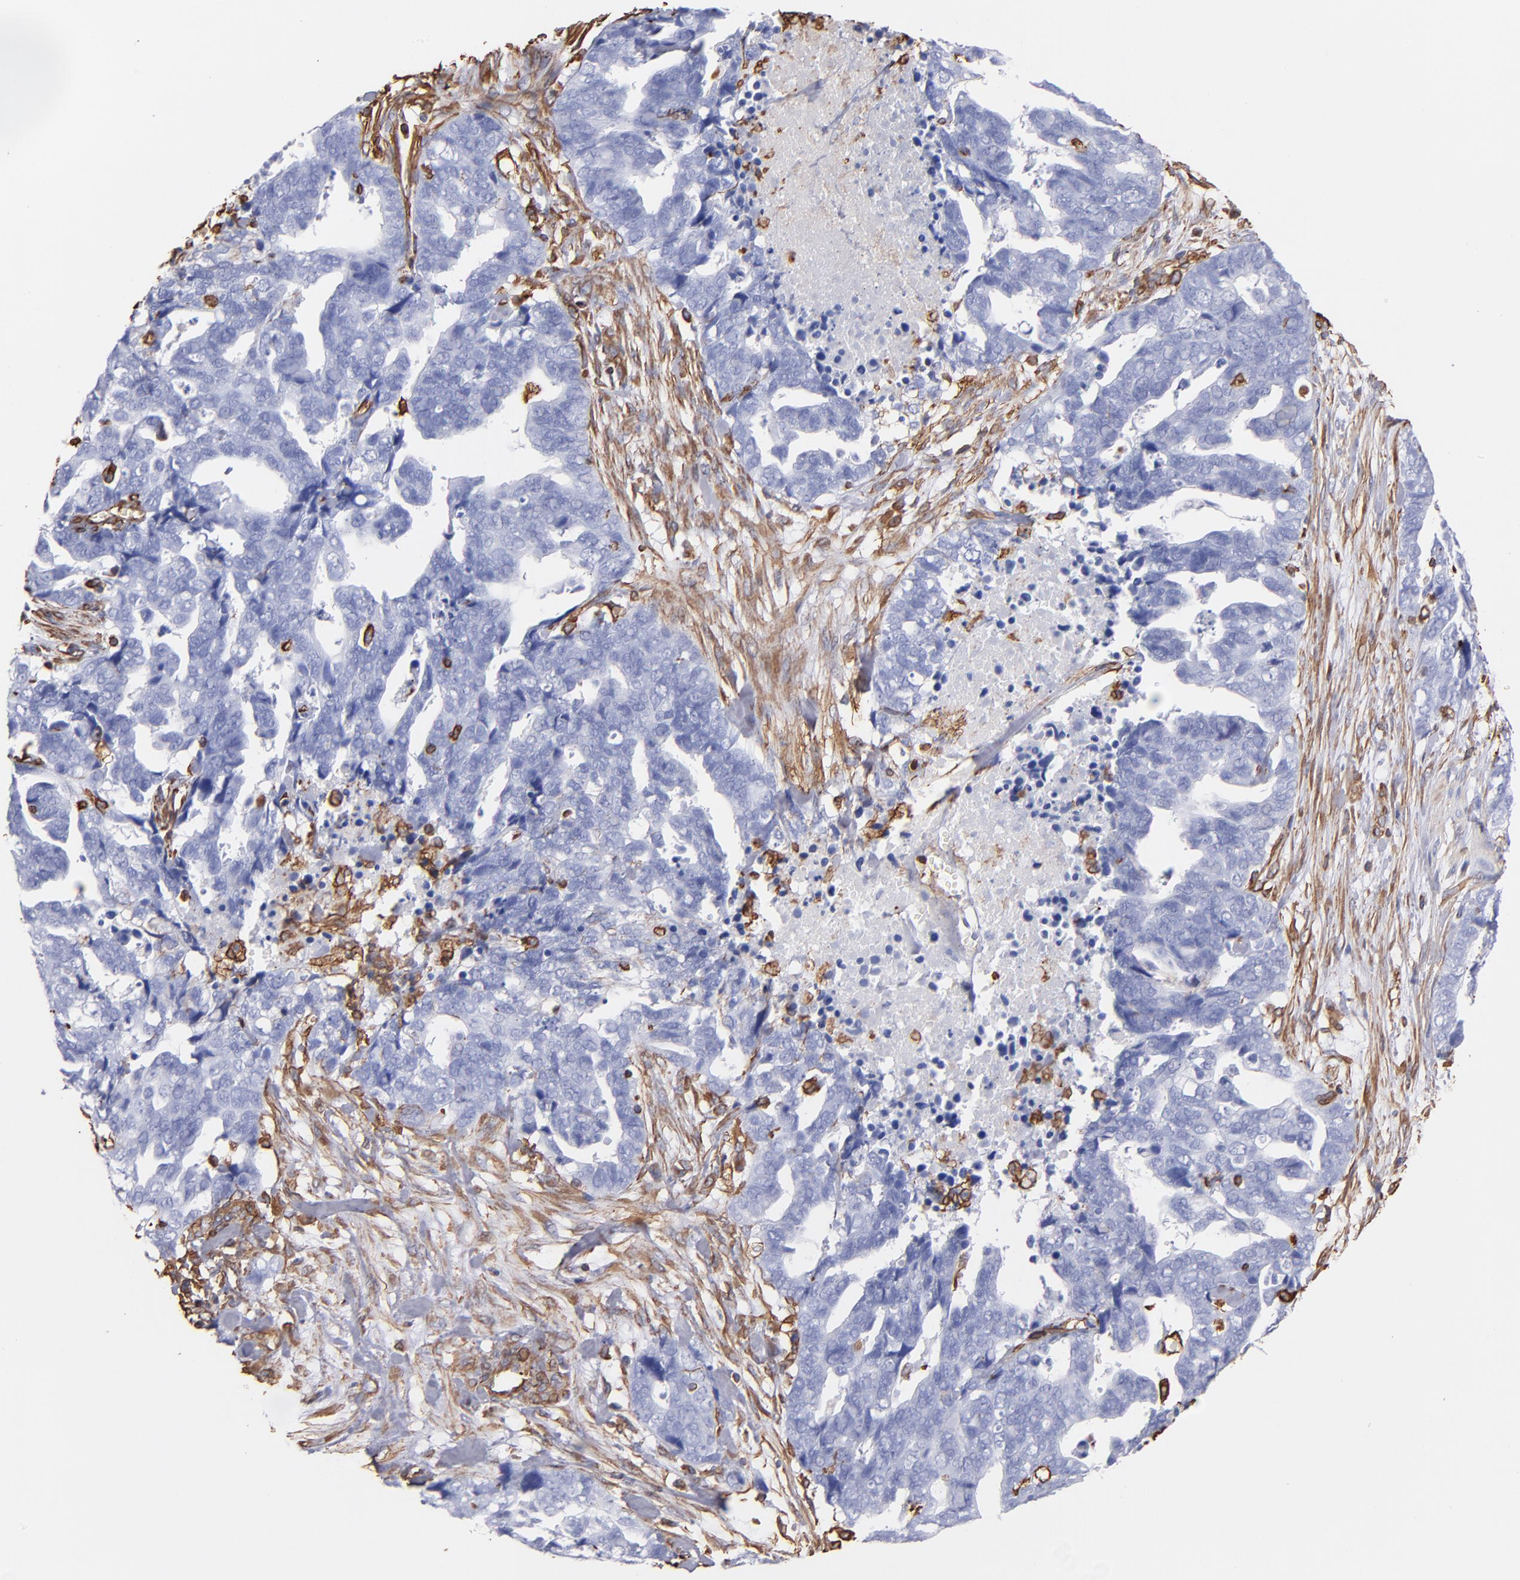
{"staining": {"intensity": "negative", "quantity": "none", "location": "none"}, "tissue": "ovarian cancer", "cell_type": "Tumor cells", "image_type": "cancer", "snomed": [{"axis": "morphology", "description": "Normal tissue, NOS"}, {"axis": "morphology", "description": "Cystadenocarcinoma, serous, NOS"}, {"axis": "topography", "description": "Fallopian tube"}, {"axis": "topography", "description": "Ovary"}], "caption": "The immunohistochemistry histopathology image has no significant expression in tumor cells of ovarian cancer tissue. (DAB (3,3'-diaminobenzidine) immunohistochemistry (IHC) visualized using brightfield microscopy, high magnification).", "gene": "VIM", "patient": {"sex": "female", "age": 56}}